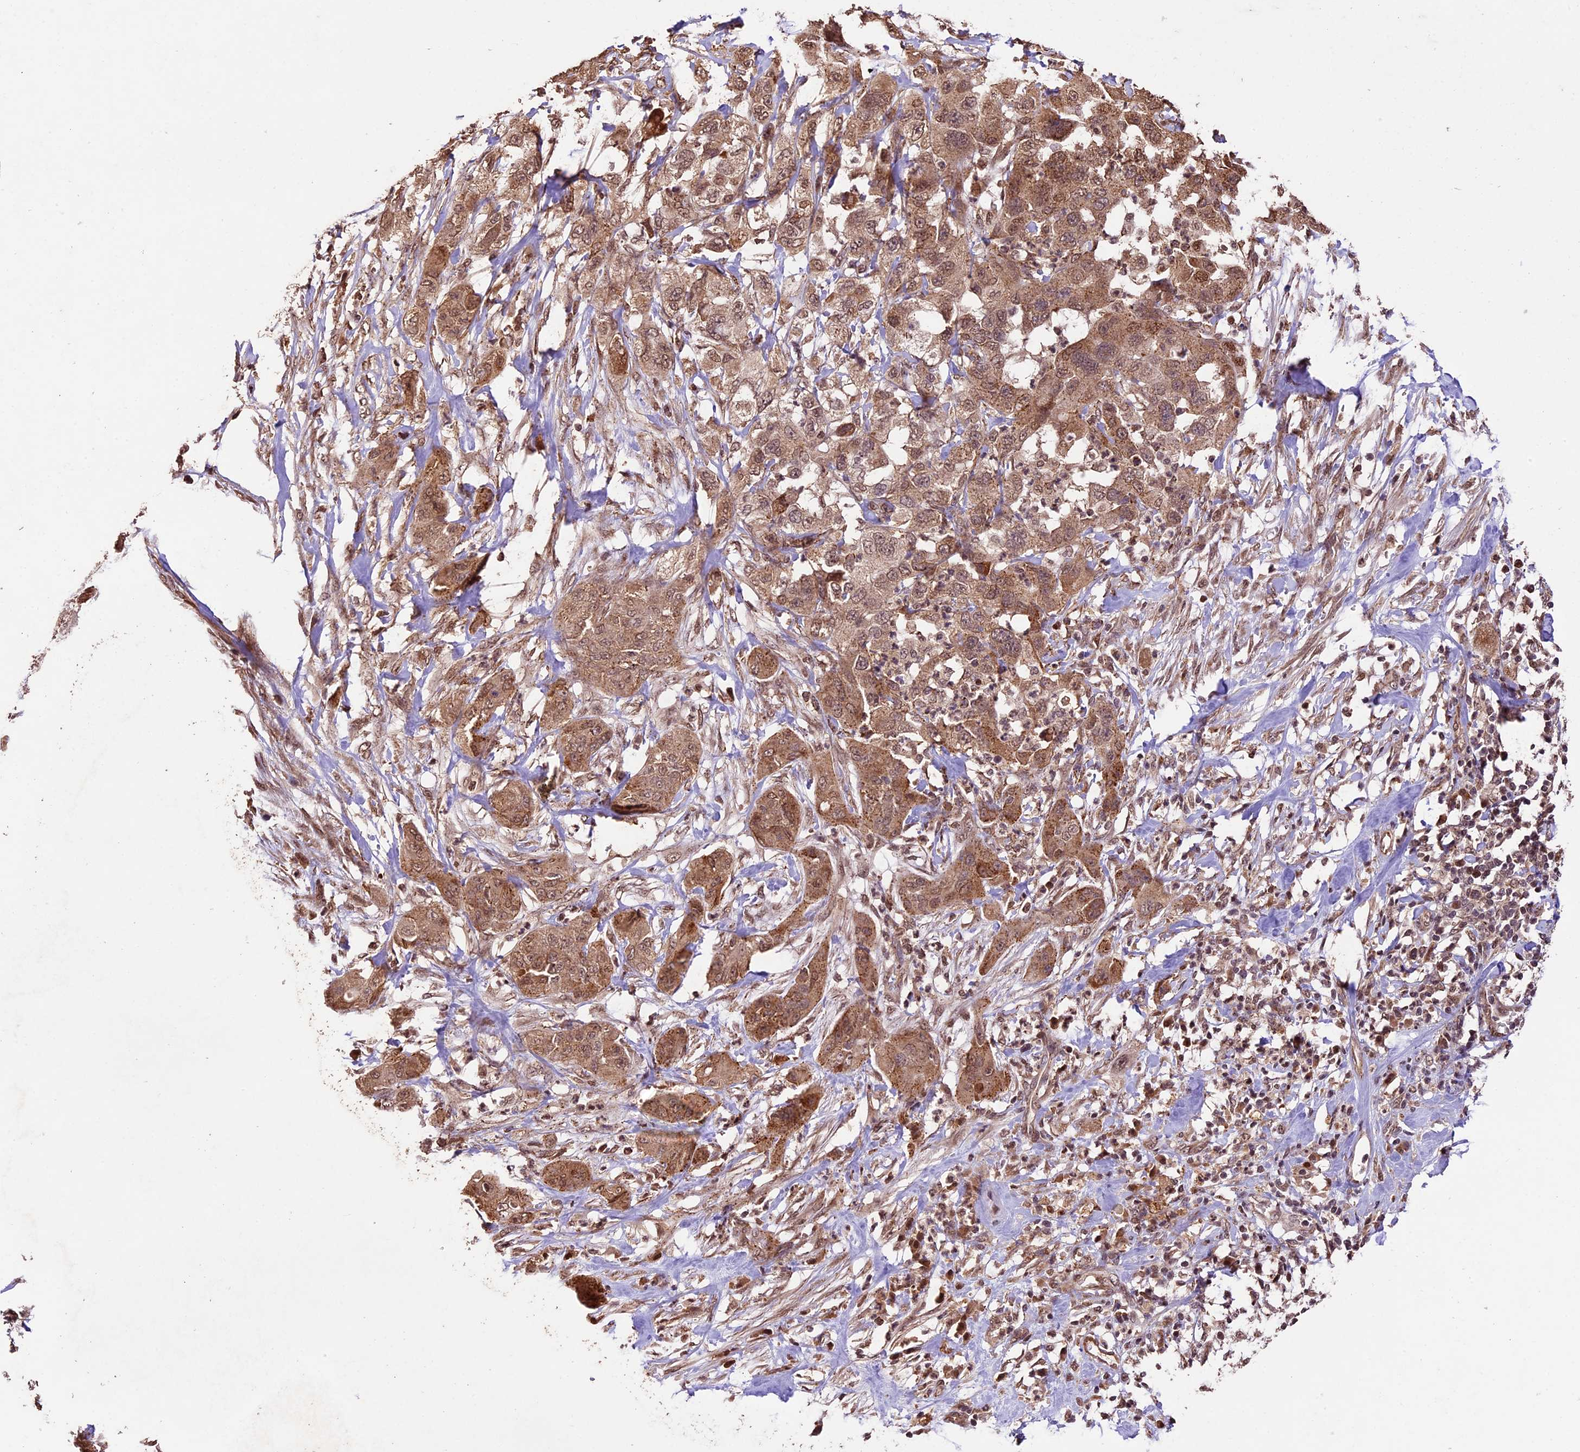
{"staining": {"intensity": "moderate", "quantity": ">75%", "location": "cytoplasmic/membranous,nuclear"}, "tissue": "pancreatic cancer", "cell_type": "Tumor cells", "image_type": "cancer", "snomed": [{"axis": "morphology", "description": "Adenocarcinoma, NOS"}, {"axis": "topography", "description": "Pancreas"}], "caption": "Protein staining of pancreatic cancer (adenocarcinoma) tissue demonstrates moderate cytoplasmic/membranous and nuclear staining in approximately >75% of tumor cells. Using DAB (3,3'-diaminobenzidine) (brown) and hematoxylin (blue) stains, captured at high magnification using brightfield microscopy.", "gene": "CDKN2AIP", "patient": {"sex": "female", "age": 78}}